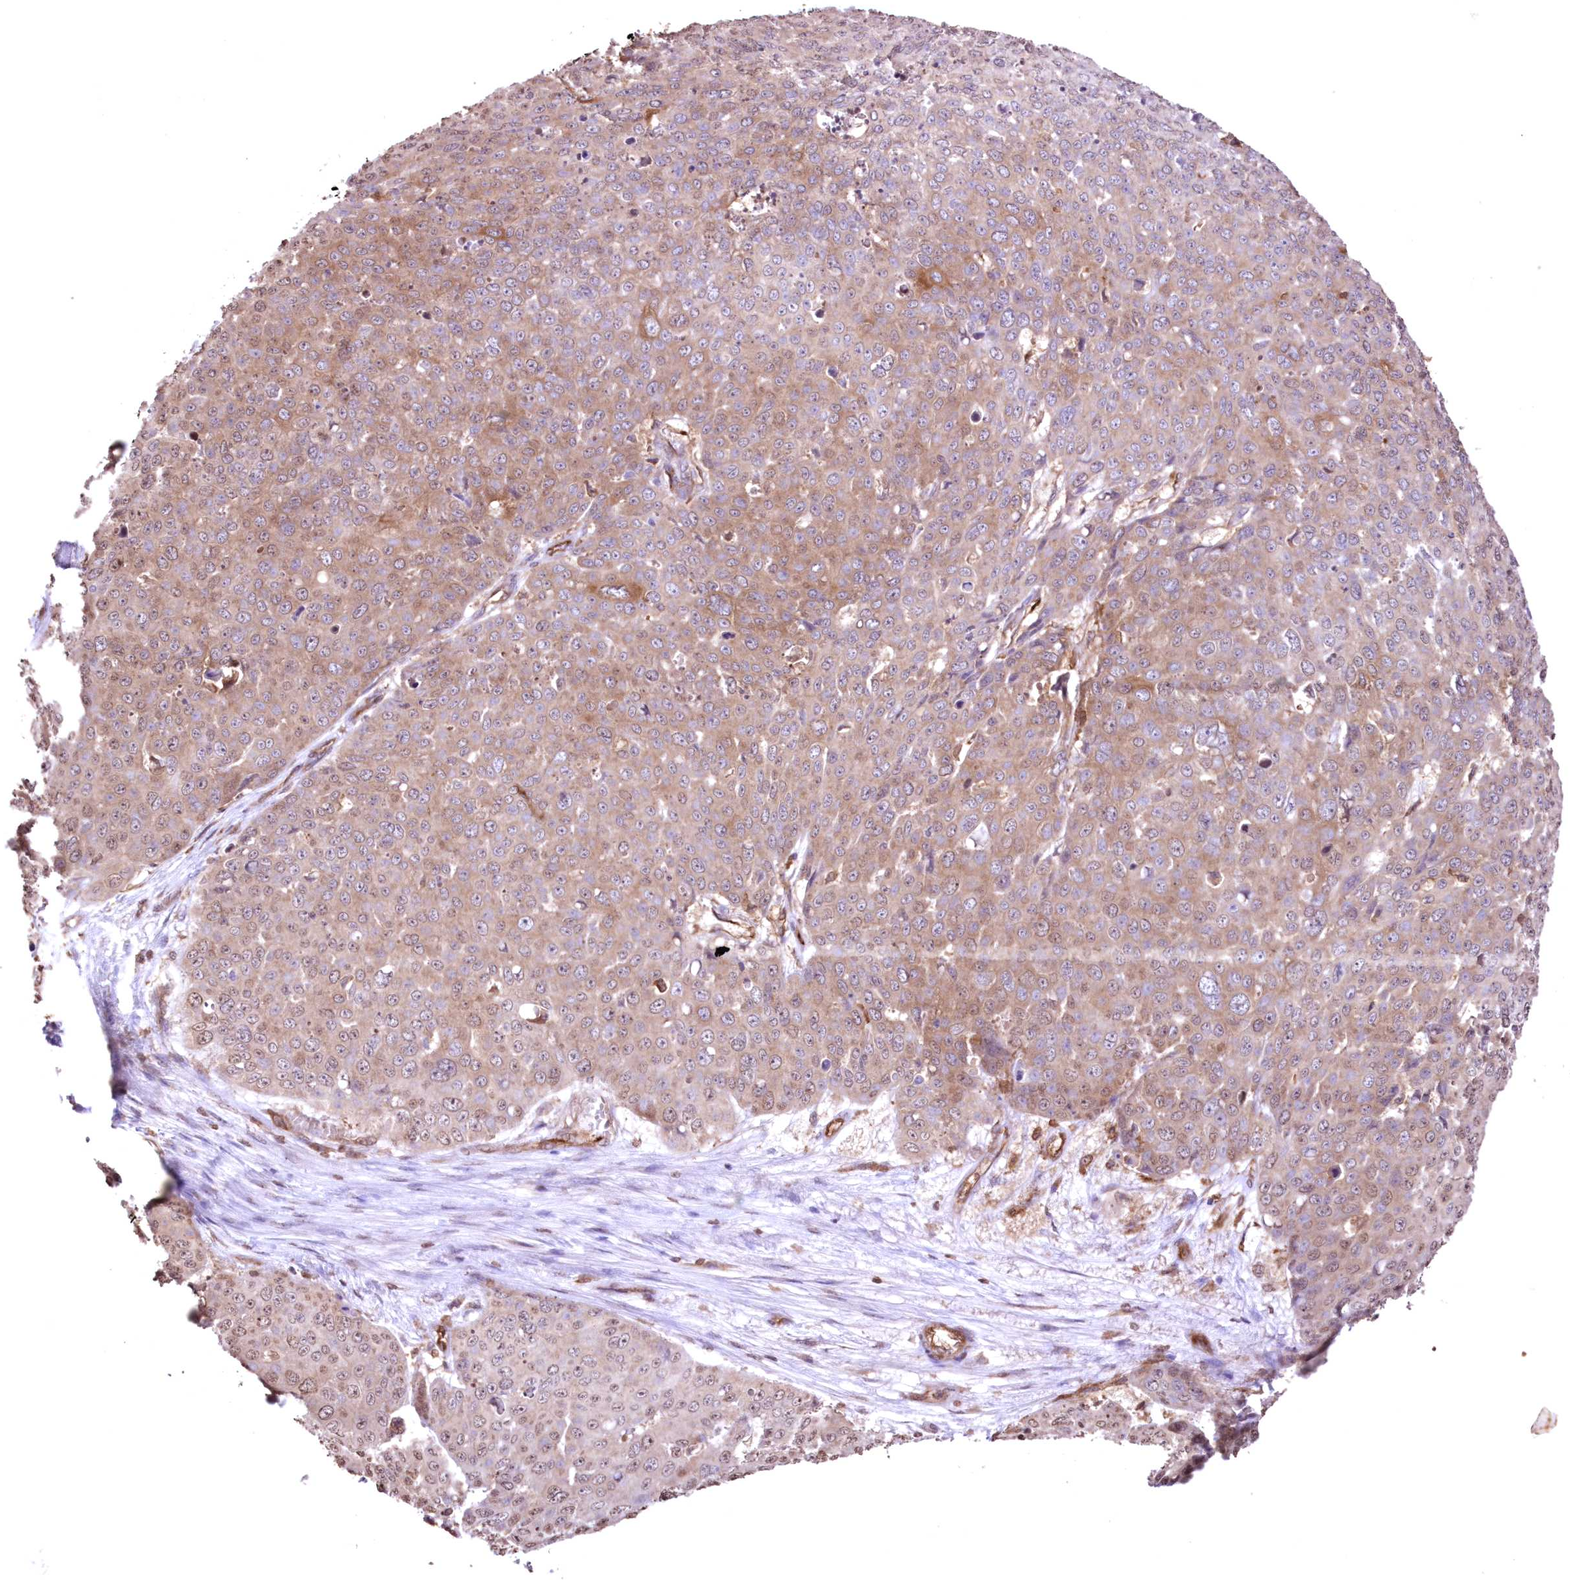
{"staining": {"intensity": "moderate", "quantity": ">75%", "location": "cytoplasmic/membranous"}, "tissue": "skin cancer", "cell_type": "Tumor cells", "image_type": "cancer", "snomed": [{"axis": "morphology", "description": "Squamous cell carcinoma, NOS"}, {"axis": "topography", "description": "Skin"}], "caption": "A histopathology image of human squamous cell carcinoma (skin) stained for a protein demonstrates moderate cytoplasmic/membranous brown staining in tumor cells.", "gene": "FCHO2", "patient": {"sex": "male", "age": 71}}